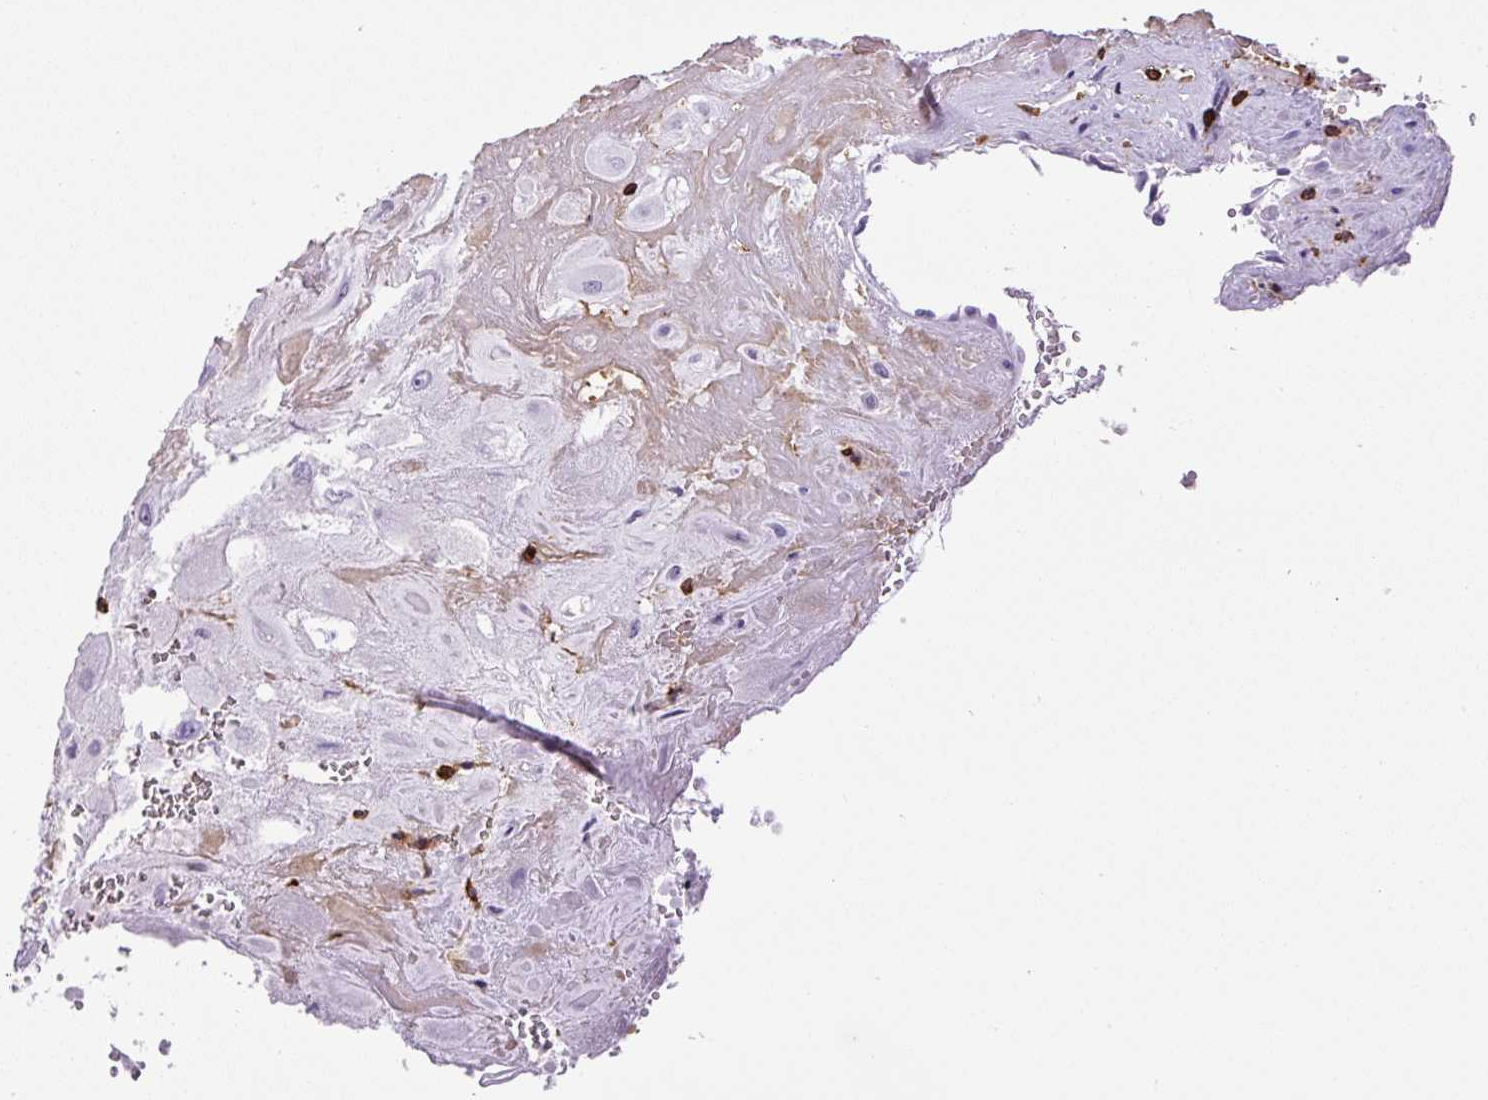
{"staining": {"intensity": "negative", "quantity": "none", "location": "none"}, "tissue": "placenta", "cell_type": "Decidual cells", "image_type": "normal", "snomed": [{"axis": "morphology", "description": "Normal tissue, NOS"}, {"axis": "topography", "description": "Placenta"}], "caption": "Immunohistochemistry photomicrograph of normal human placenta stained for a protein (brown), which exhibits no positivity in decidual cells.", "gene": "FAM228B", "patient": {"sex": "female", "age": 32}}